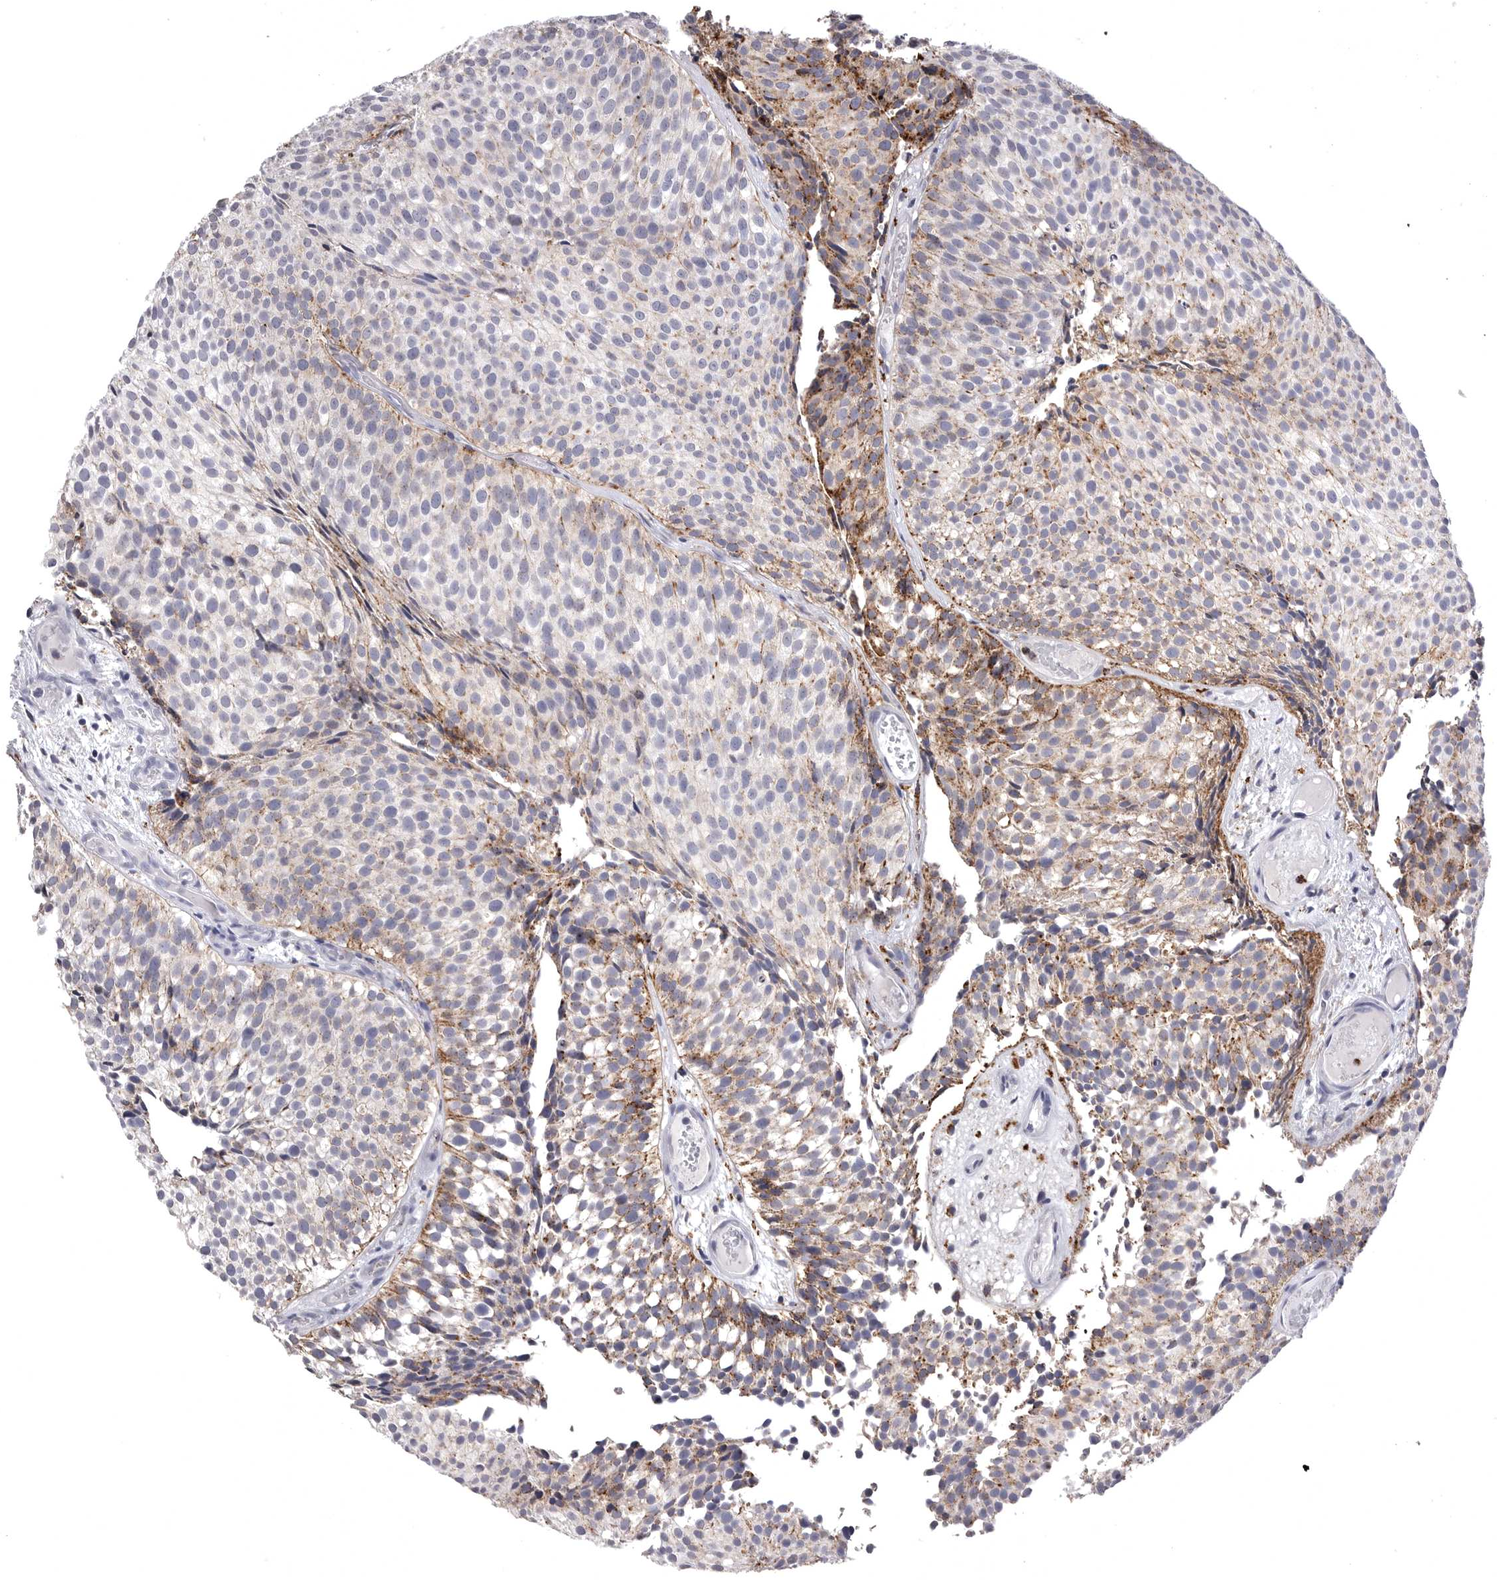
{"staining": {"intensity": "moderate", "quantity": "25%-75%", "location": "cytoplasmic/membranous"}, "tissue": "urothelial cancer", "cell_type": "Tumor cells", "image_type": "cancer", "snomed": [{"axis": "morphology", "description": "Urothelial carcinoma, Low grade"}, {"axis": "topography", "description": "Urinary bladder"}], "caption": "This is a photomicrograph of immunohistochemistry (IHC) staining of urothelial carcinoma (low-grade), which shows moderate staining in the cytoplasmic/membranous of tumor cells.", "gene": "PSPN", "patient": {"sex": "male", "age": 86}}